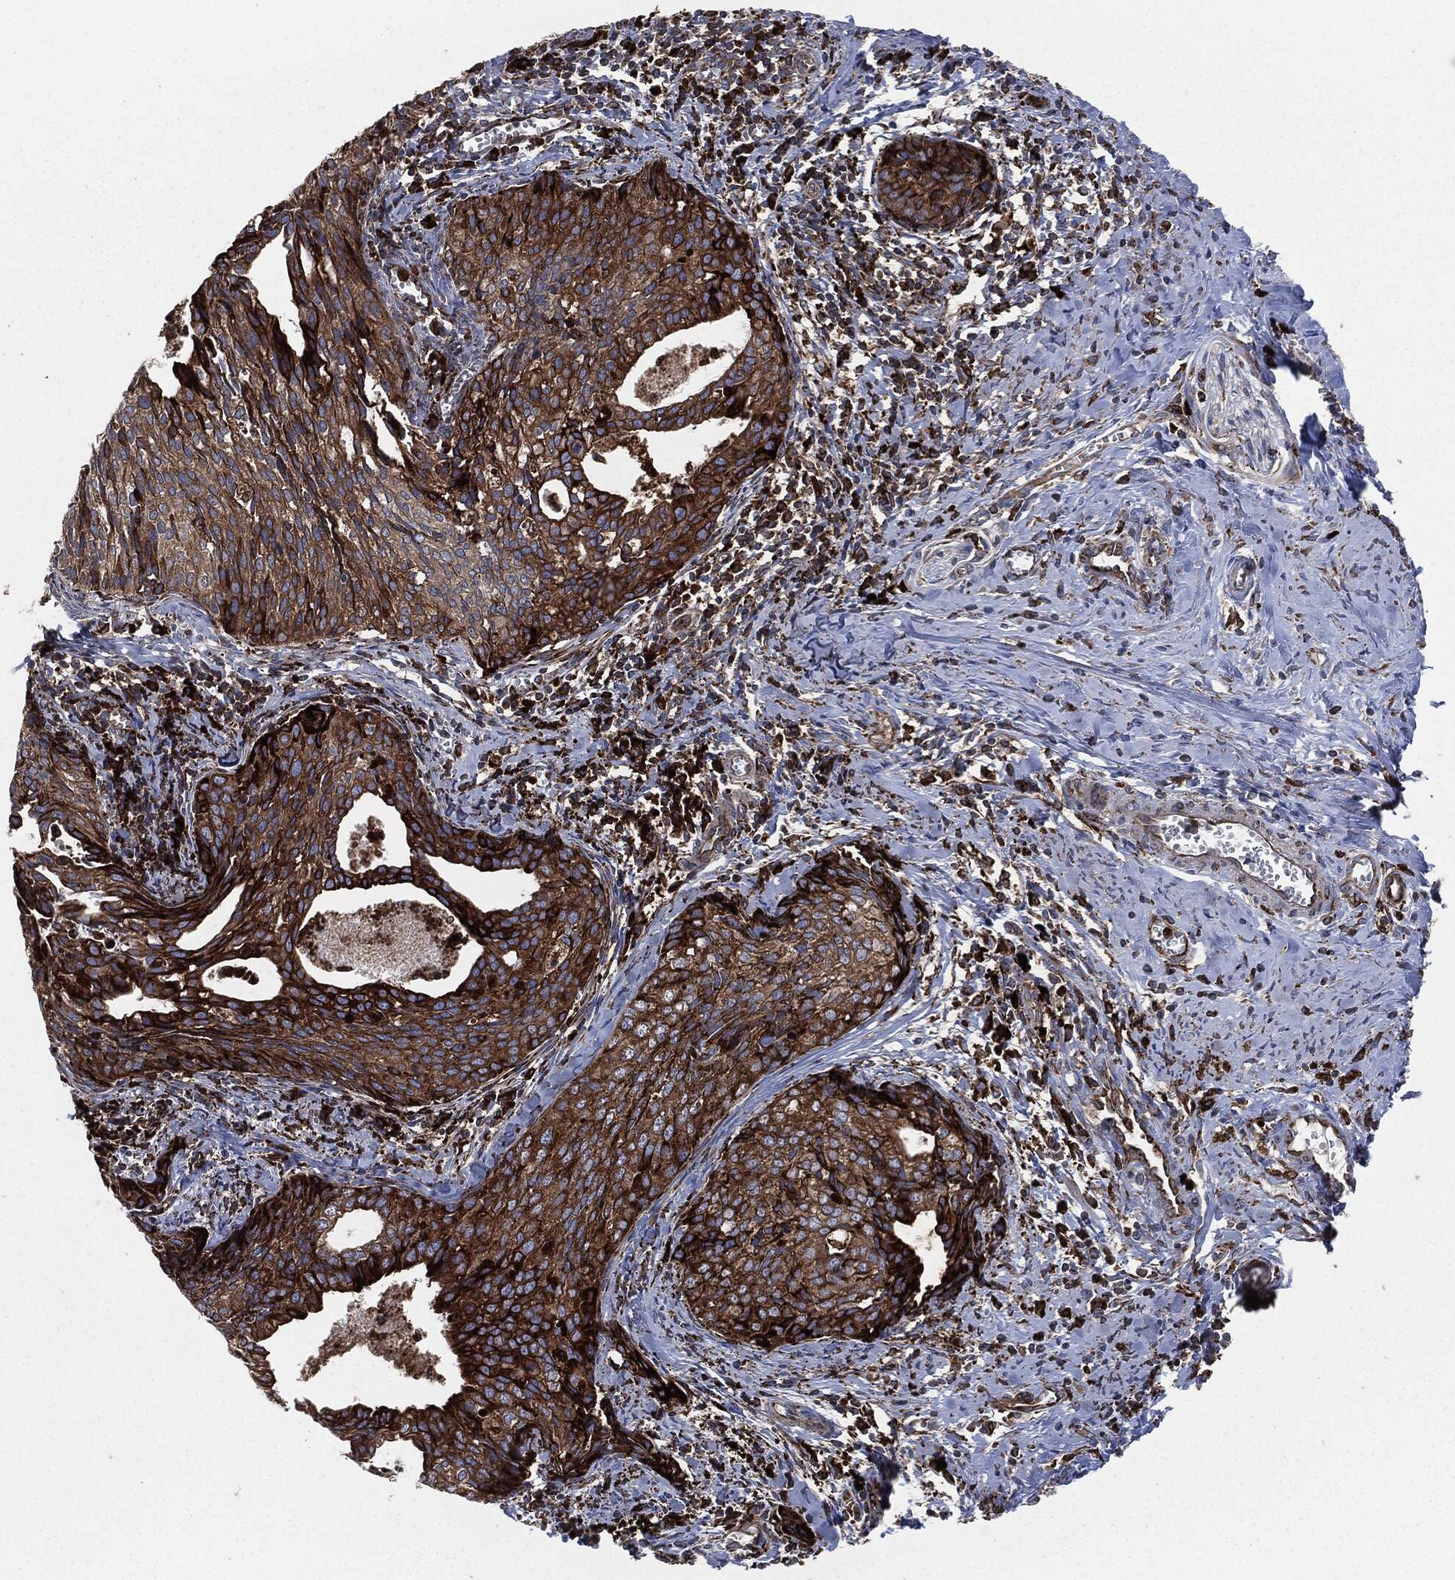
{"staining": {"intensity": "strong", "quantity": ">75%", "location": "cytoplasmic/membranous"}, "tissue": "cervical cancer", "cell_type": "Tumor cells", "image_type": "cancer", "snomed": [{"axis": "morphology", "description": "Squamous cell carcinoma, NOS"}, {"axis": "topography", "description": "Cervix"}], "caption": "Human cervical squamous cell carcinoma stained for a protein (brown) shows strong cytoplasmic/membranous positive positivity in approximately >75% of tumor cells.", "gene": "CALR", "patient": {"sex": "female", "age": 29}}